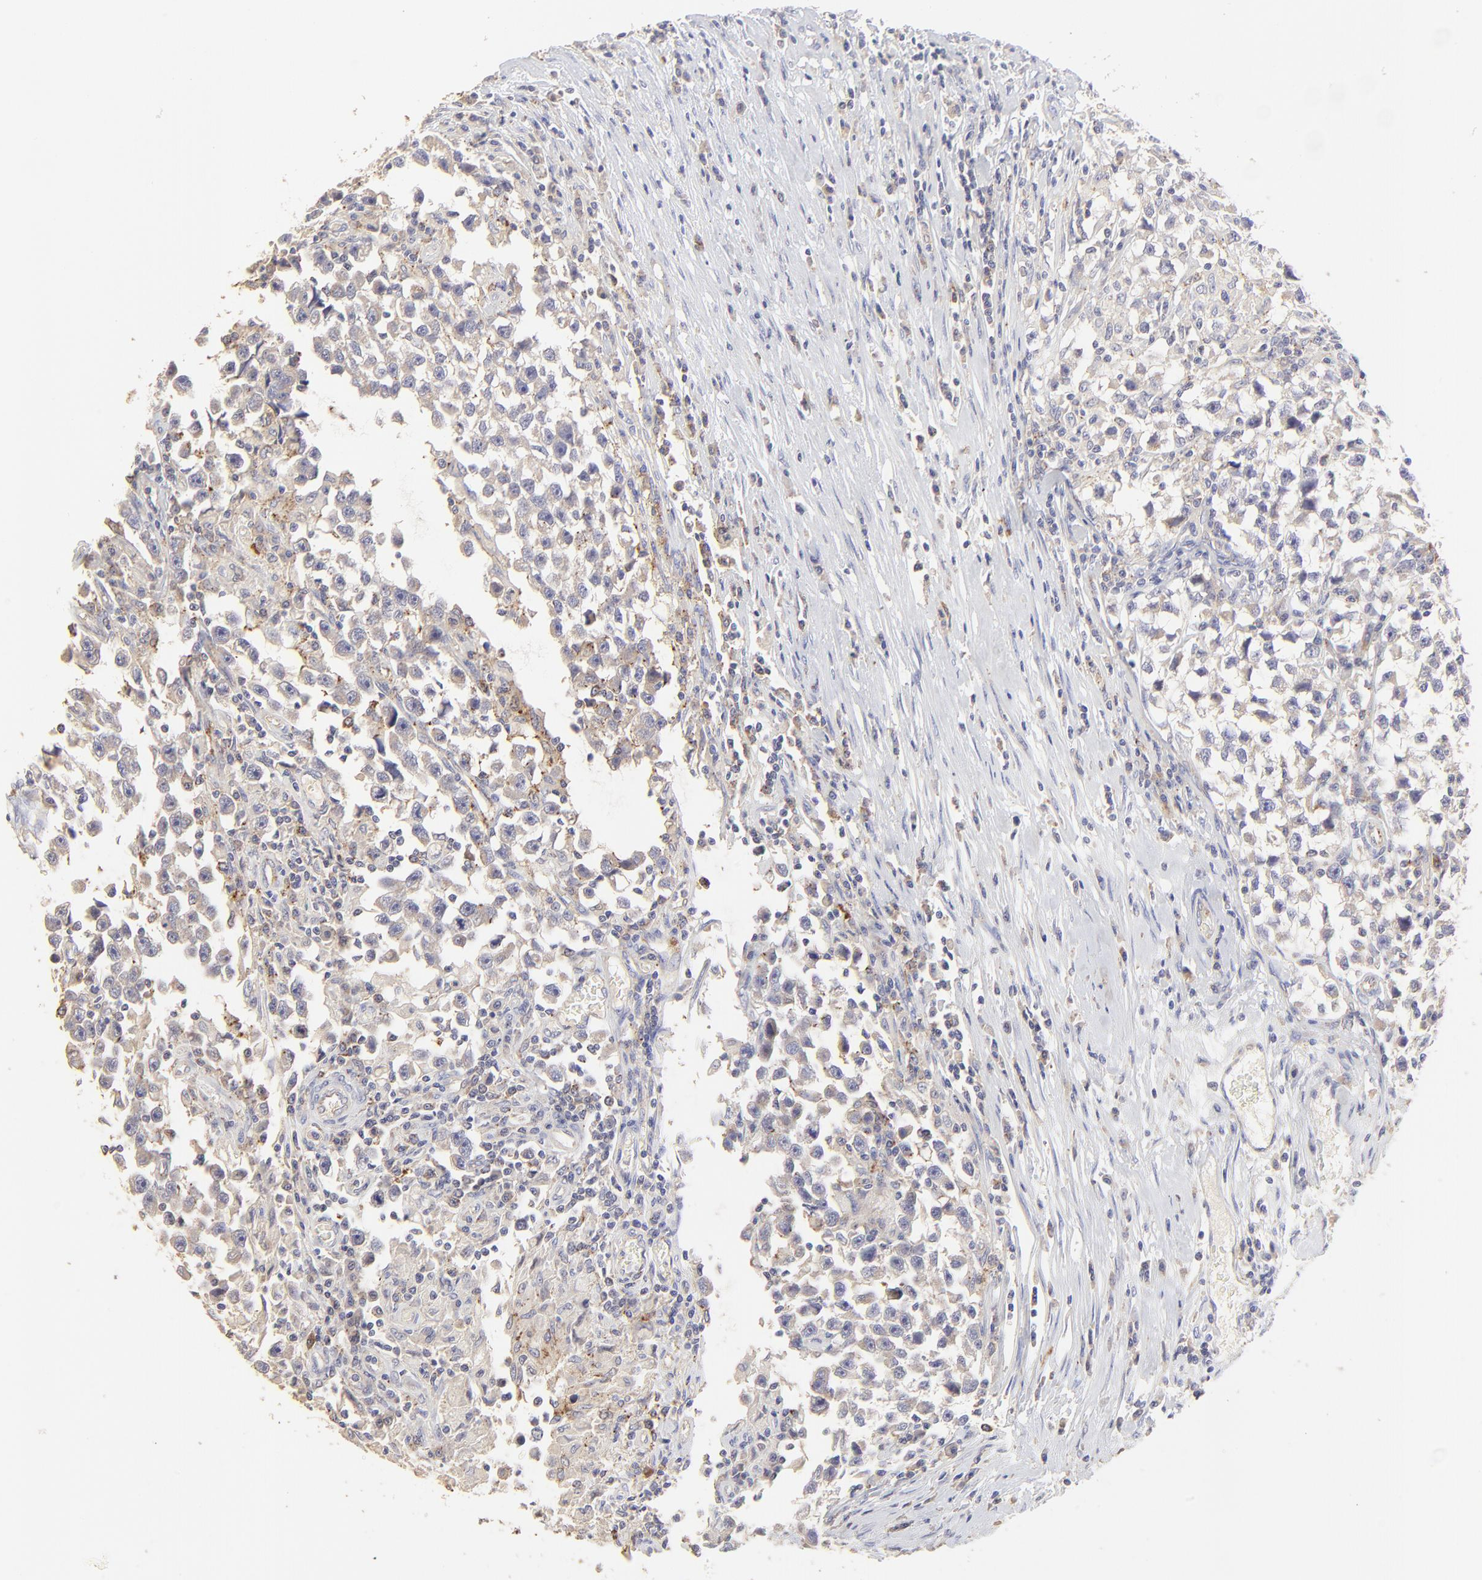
{"staining": {"intensity": "weak", "quantity": "25%-75%", "location": "cytoplasmic/membranous"}, "tissue": "testis cancer", "cell_type": "Tumor cells", "image_type": "cancer", "snomed": [{"axis": "morphology", "description": "Seminoma, NOS"}, {"axis": "topography", "description": "Testis"}], "caption": "Approximately 25%-75% of tumor cells in human testis cancer (seminoma) exhibit weak cytoplasmic/membranous protein staining as visualized by brown immunohistochemical staining.", "gene": "LHFPL1", "patient": {"sex": "male", "age": 33}}